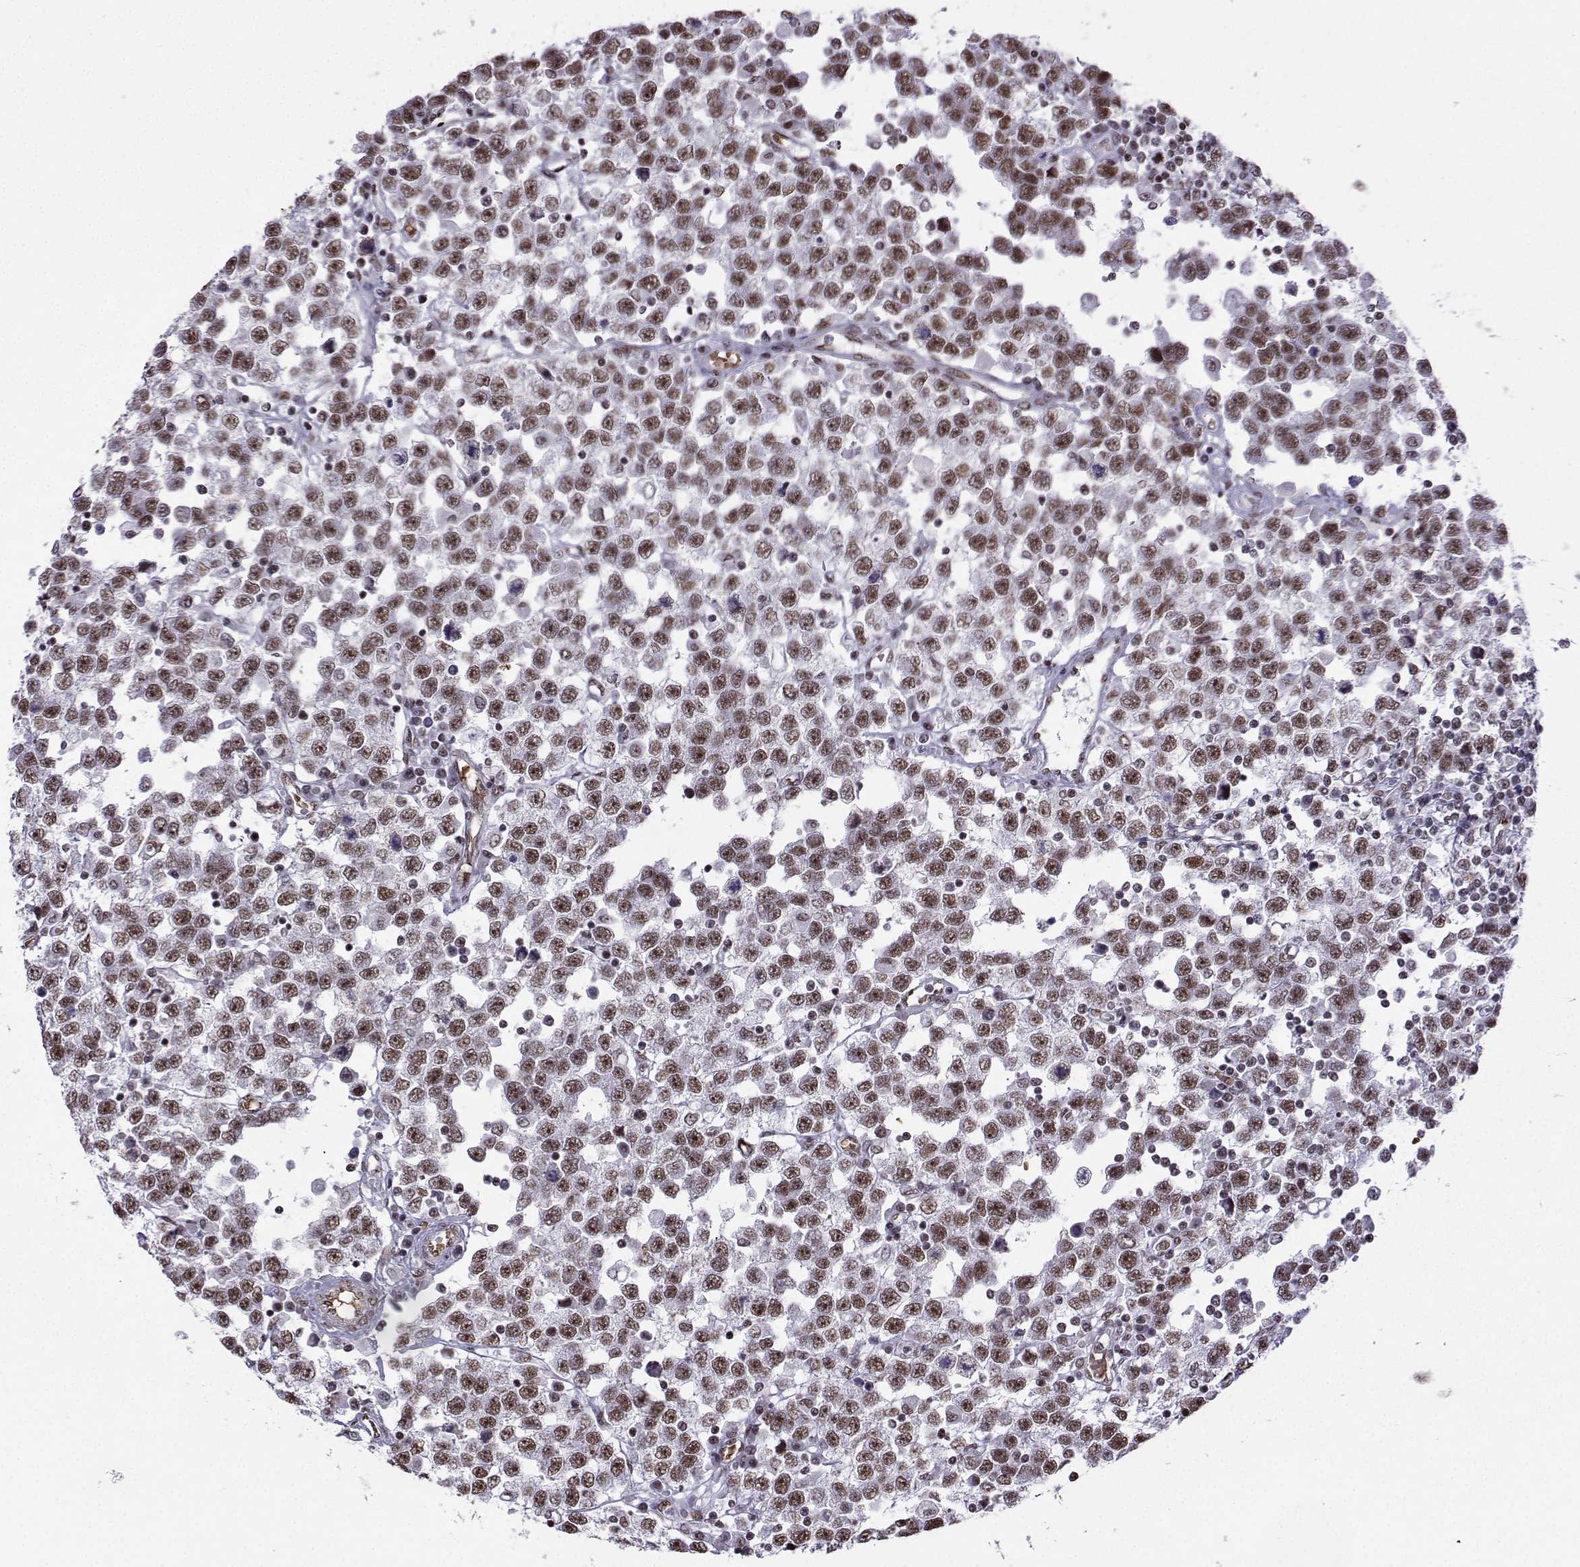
{"staining": {"intensity": "moderate", "quantity": "25%-75%", "location": "nuclear"}, "tissue": "testis cancer", "cell_type": "Tumor cells", "image_type": "cancer", "snomed": [{"axis": "morphology", "description": "Seminoma, NOS"}, {"axis": "topography", "description": "Testis"}], "caption": "A histopathology image of testis cancer (seminoma) stained for a protein demonstrates moderate nuclear brown staining in tumor cells. The protein is stained brown, and the nuclei are stained in blue (DAB (3,3'-diaminobenzidine) IHC with brightfield microscopy, high magnification).", "gene": "CCNK", "patient": {"sex": "male", "age": 34}}